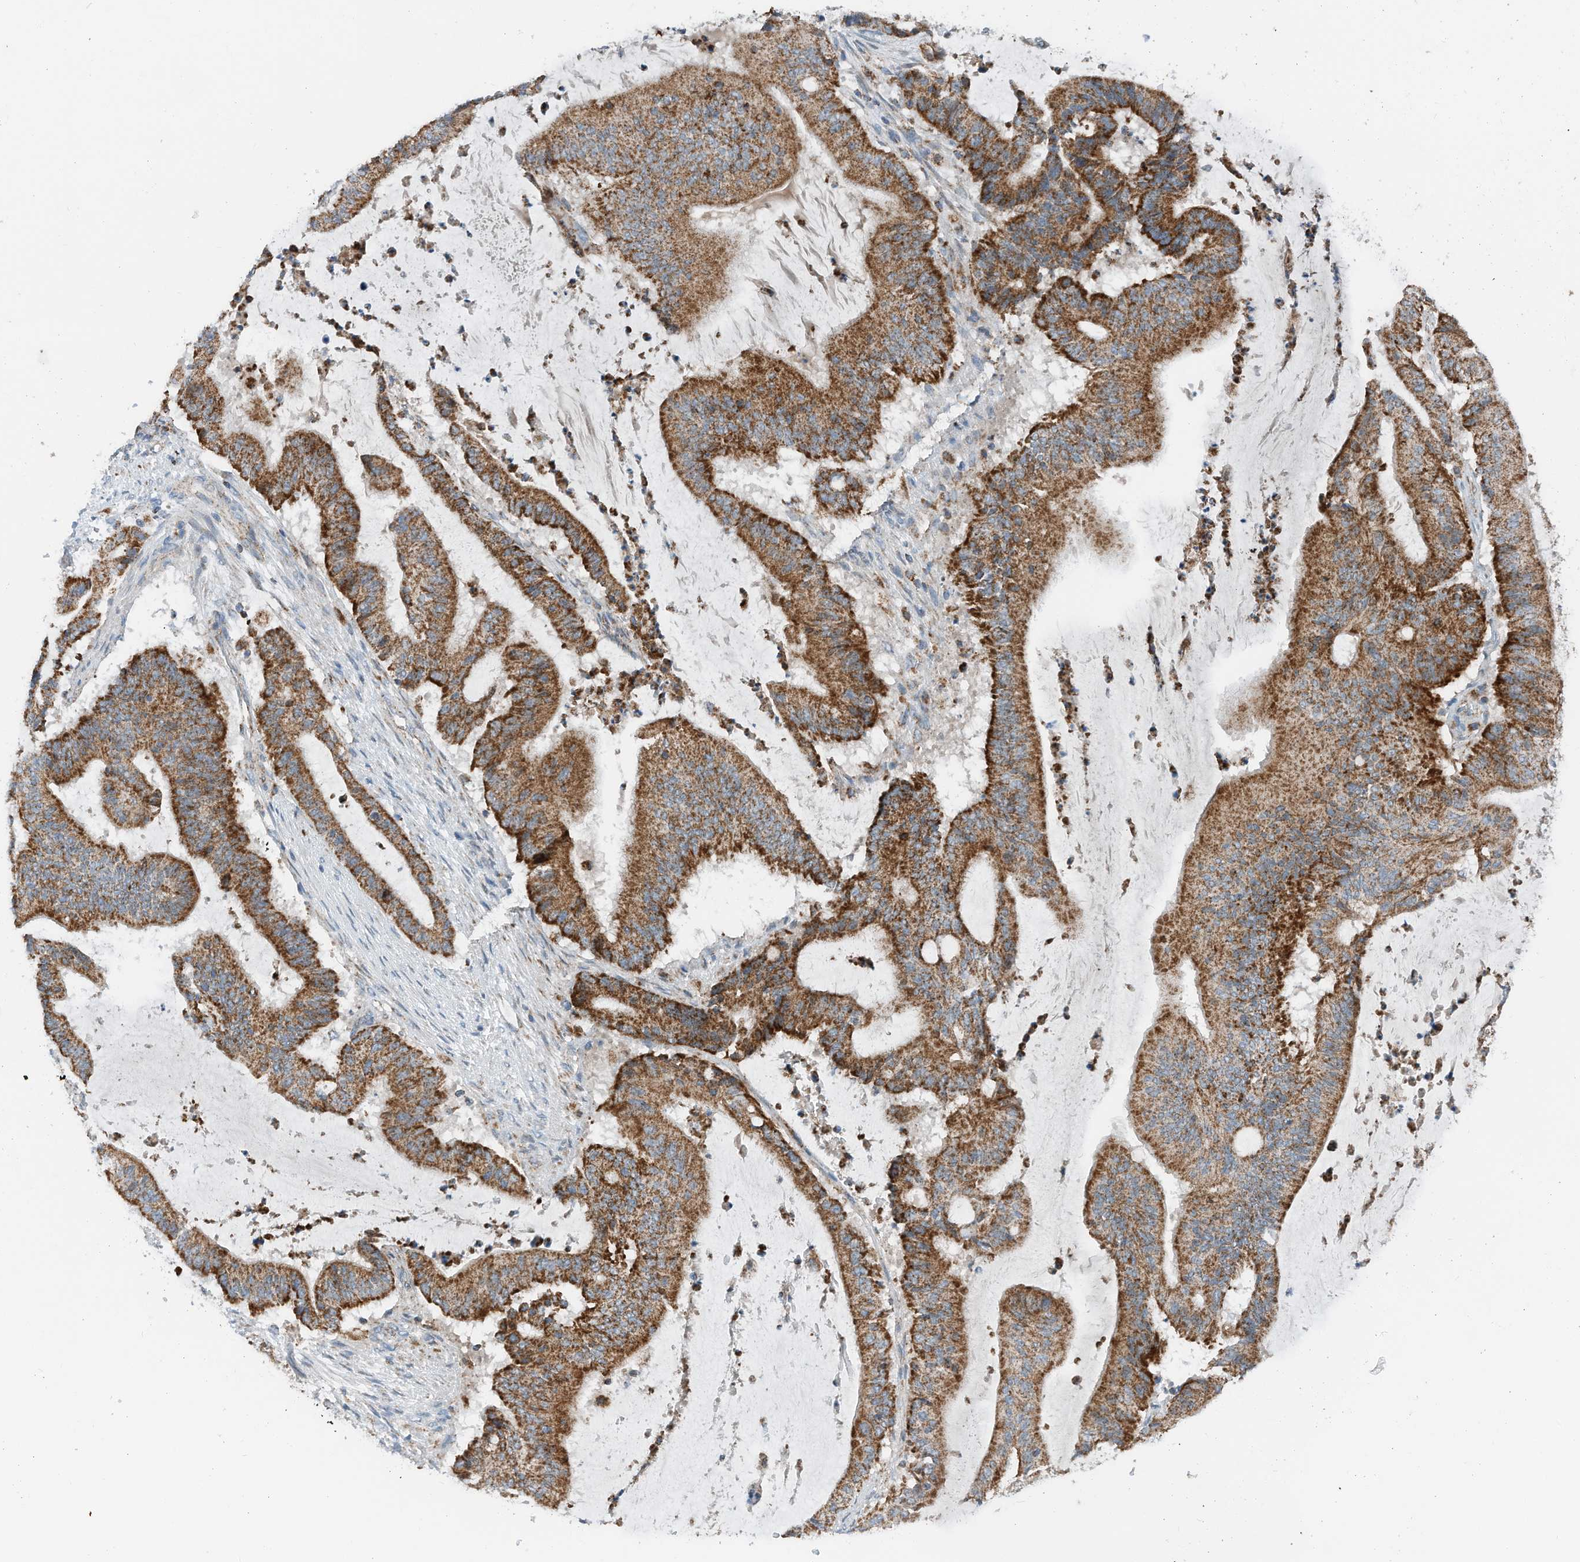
{"staining": {"intensity": "strong", "quantity": ">75%", "location": "cytoplasmic/membranous"}, "tissue": "liver cancer", "cell_type": "Tumor cells", "image_type": "cancer", "snomed": [{"axis": "morphology", "description": "Normal tissue, NOS"}, {"axis": "morphology", "description": "Cholangiocarcinoma"}, {"axis": "topography", "description": "Liver"}, {"axis": "topography", "description": "Peripheral nerve tissue"}], "caption": "Strong cytoplasmic/membranous protein expression is present in about >75% of tumor cells in liver cholangiocarcinoma.", "gene": "RMND1", "patient": {"sex": "female", "age": 73}}